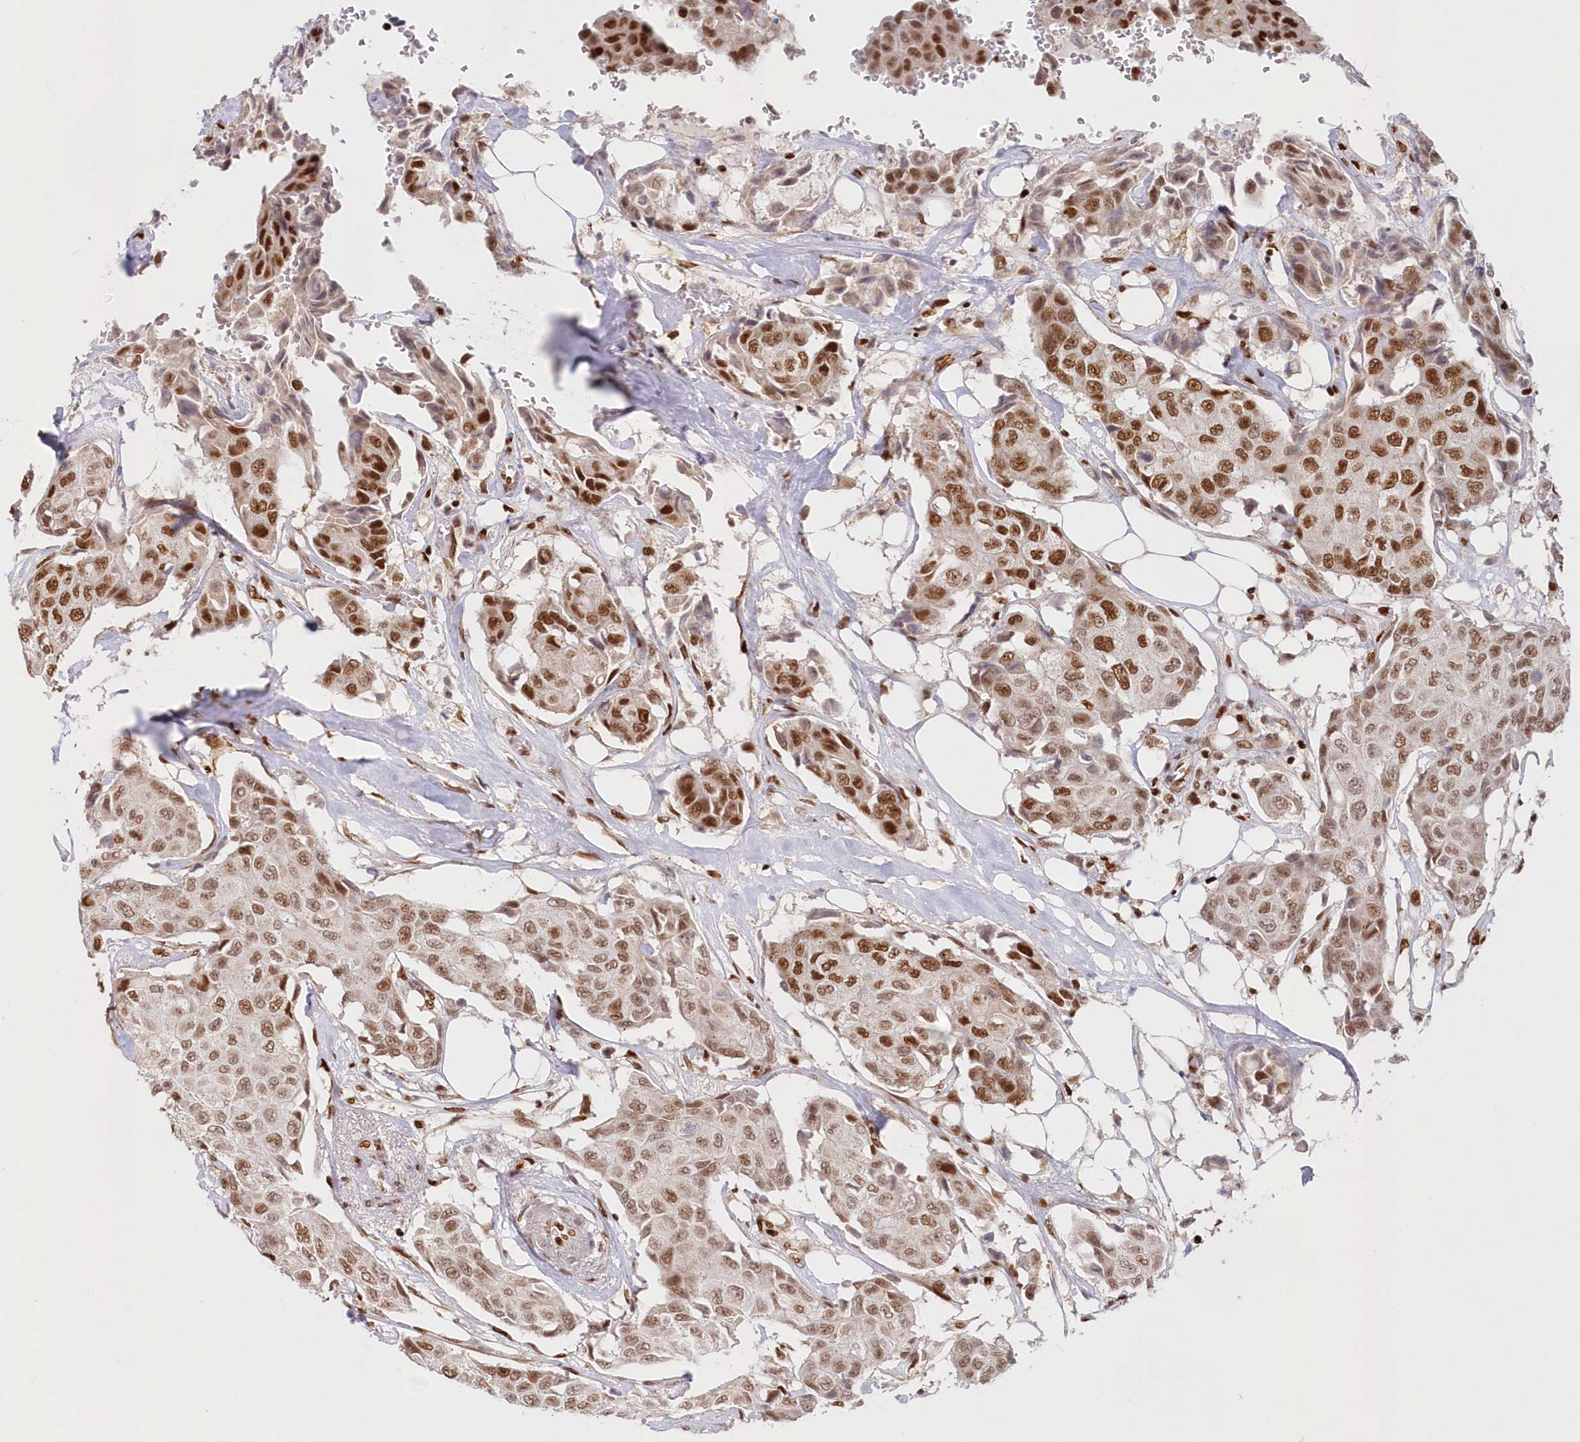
{"staining": {"intensity": "moderate", "quantity": ">75%", "location": "nuclear"}, "tissue": "breast cancer", "cell_type": "Tumor cells", "image_type": "cancer", "snomed": [{"axis": "morphology", "description": "Duct carcinoma"}, {"axis": "topography", "description": "Breast"}], "caption": "Breast cancer was stained to show a protein in brown. There is medium levels of moderate nuclear staining in approximately >75% of tumor cells. Nuclei are stained in blue.", "gene": "POLR2B", "patient": {"sex": "female", "age": 80}}